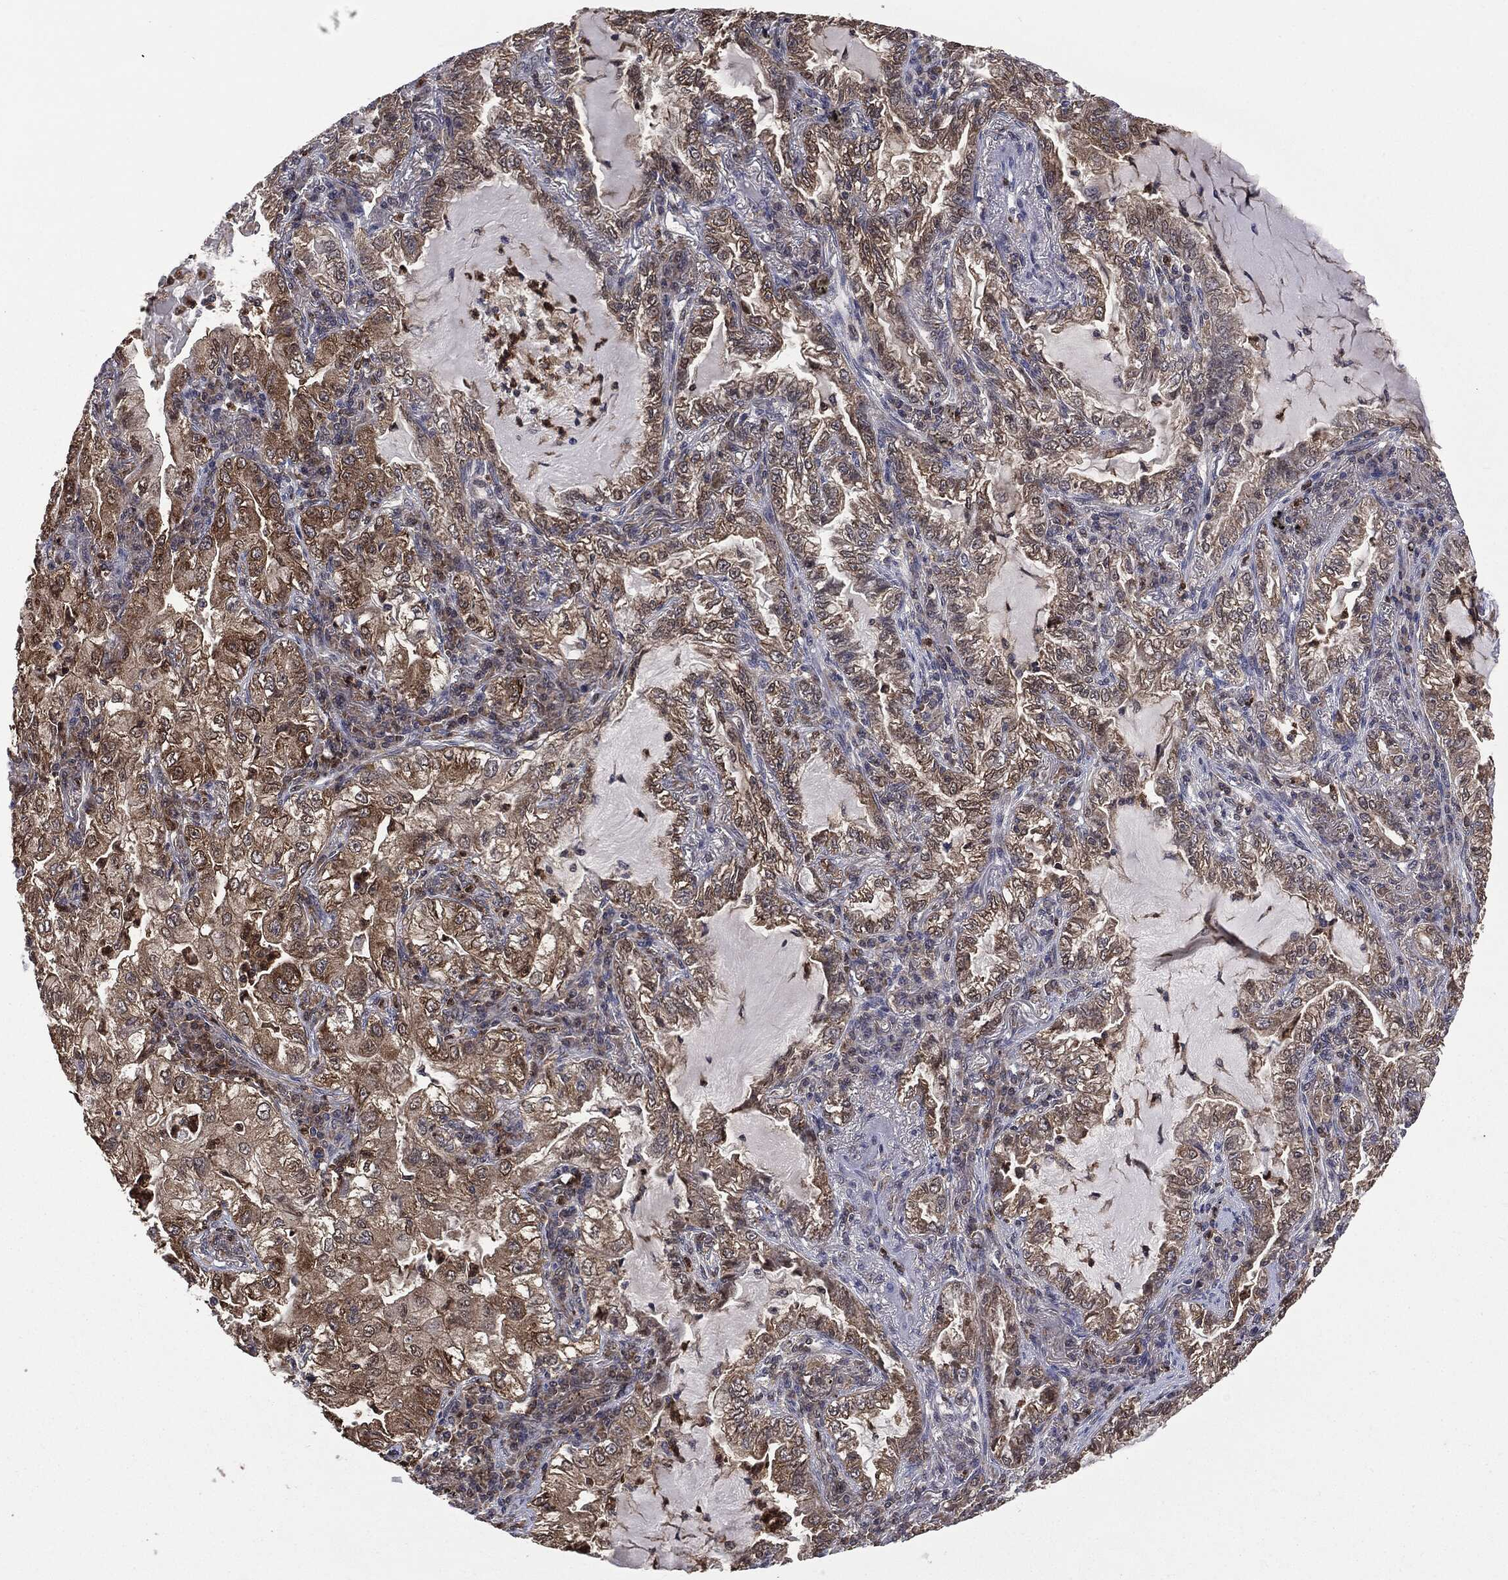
{"staining": {"intensity": "moderate", "quantity": "<25%", "location": "cytoplasmic/membranous"}, "tissue": "lung cancer", "cell_type": "Tumor cells", "image_type": "cancer", "snomed": [{"axis": "morphology", "description": "Adenocarcinoma, NOS"}, {"axis": "topography", "description": "Lung"}], "caption": "Immunohistochemistry (DAB (3,3'-diaminobenzidine)) staining of lung cancer demonstrates moderate cytoplasmic/membranous protein expression in about <25% of tumor cells.", "gene": "GPI", "patient": {"sex": "female", "age": 73}}